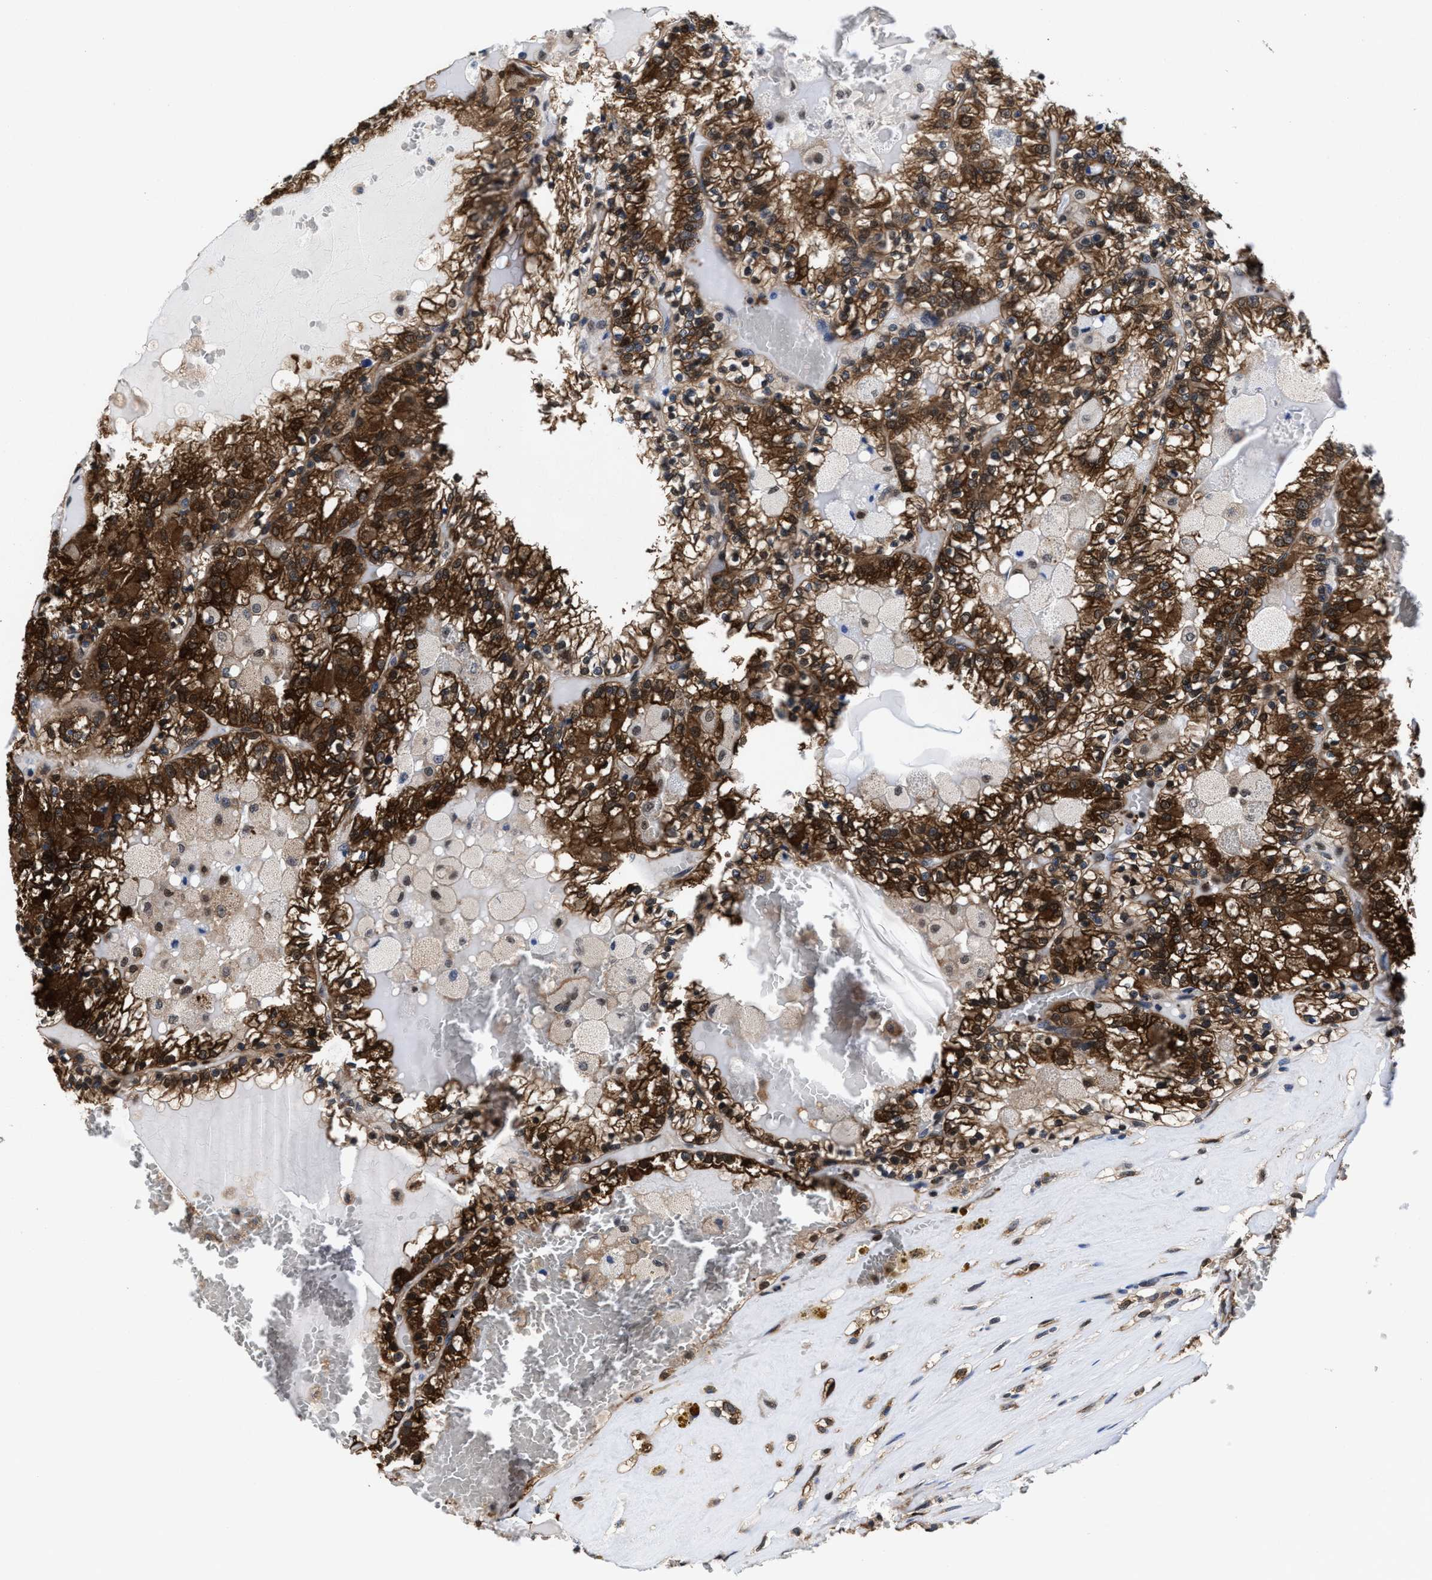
{"staining": {"intensity": "strong", "quantity": ">75%", "location": "cytoplasmic/membranous"}, "tissue": "renal cancer", "cell_type": "Tumor cells", "image_type": "cancer", "snomed": [{"axis": "morphology", "description": "Adenocarcinoma, NOS"}, {"axis": "topography", "description": "Kidney"}], "caption": "Adenocarcinoma (renal) stained for a protein demonstrates strong cytoplasmic/membranous positivity in tumor cells.", "gene": "ACLY", "patient": {"sex": "female", "age": 56}}